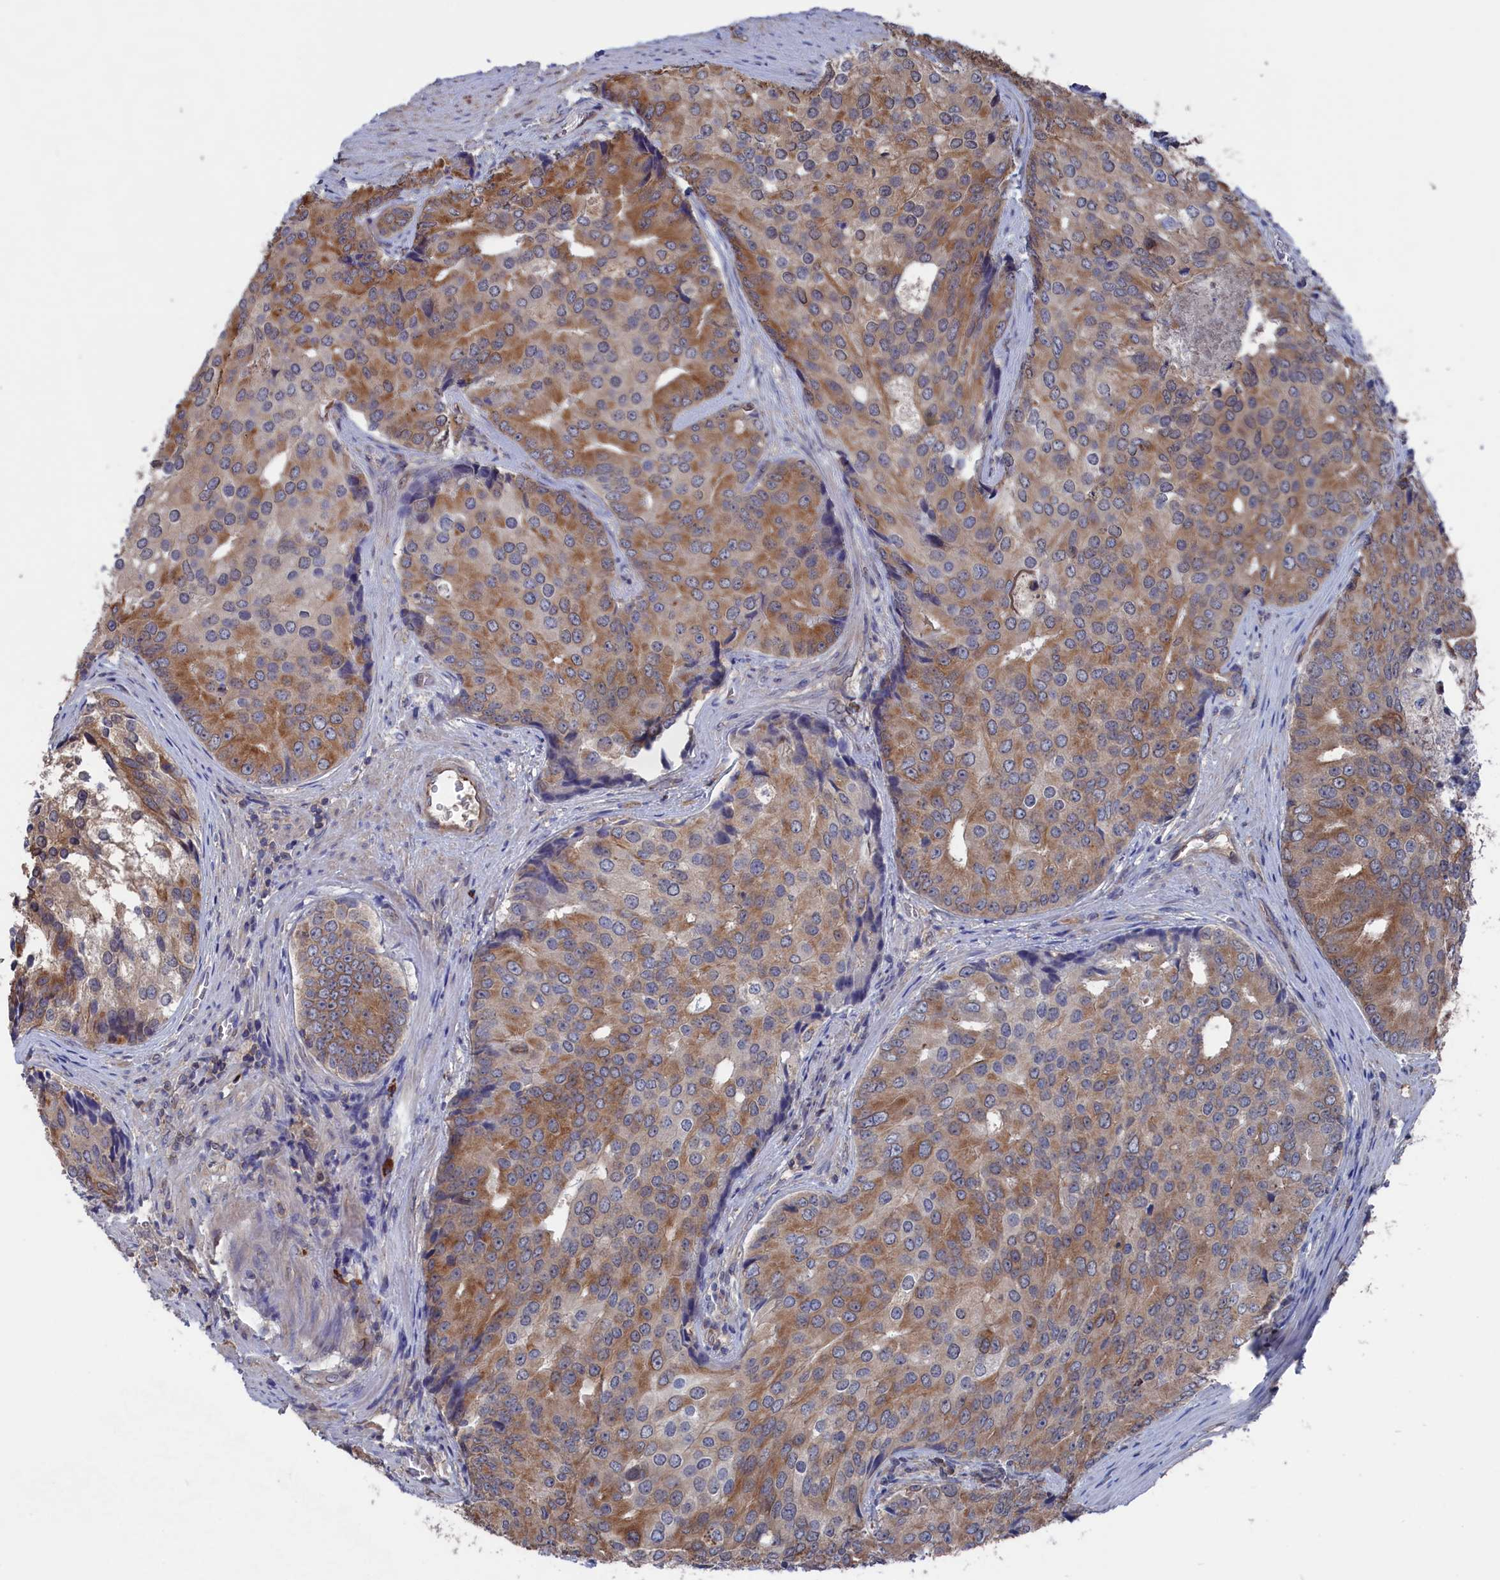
{"staining": {"intensity": "moderate", "quantity": ">75%", "location": "cytoplasmic/membranous"}, "tissue": "prostate cancer", "cell_type": "Tumor cells", "image_type": "cancer", "snomed": [{"axis": "morphology", "description": "Adenocarcinoma, High grade"}, {"axis": "topography", "description": "Prostate"}], "caption": "Moderate cytoplasmic/membranous positivity for a protein is appreciated in approximately >75% of tumor cells of high-grade adenocarcinoma (prostate) using immunohistochemistry (IHC).", "gene": "NUTF2", "patient": {"sex": "male", "age": 62}}